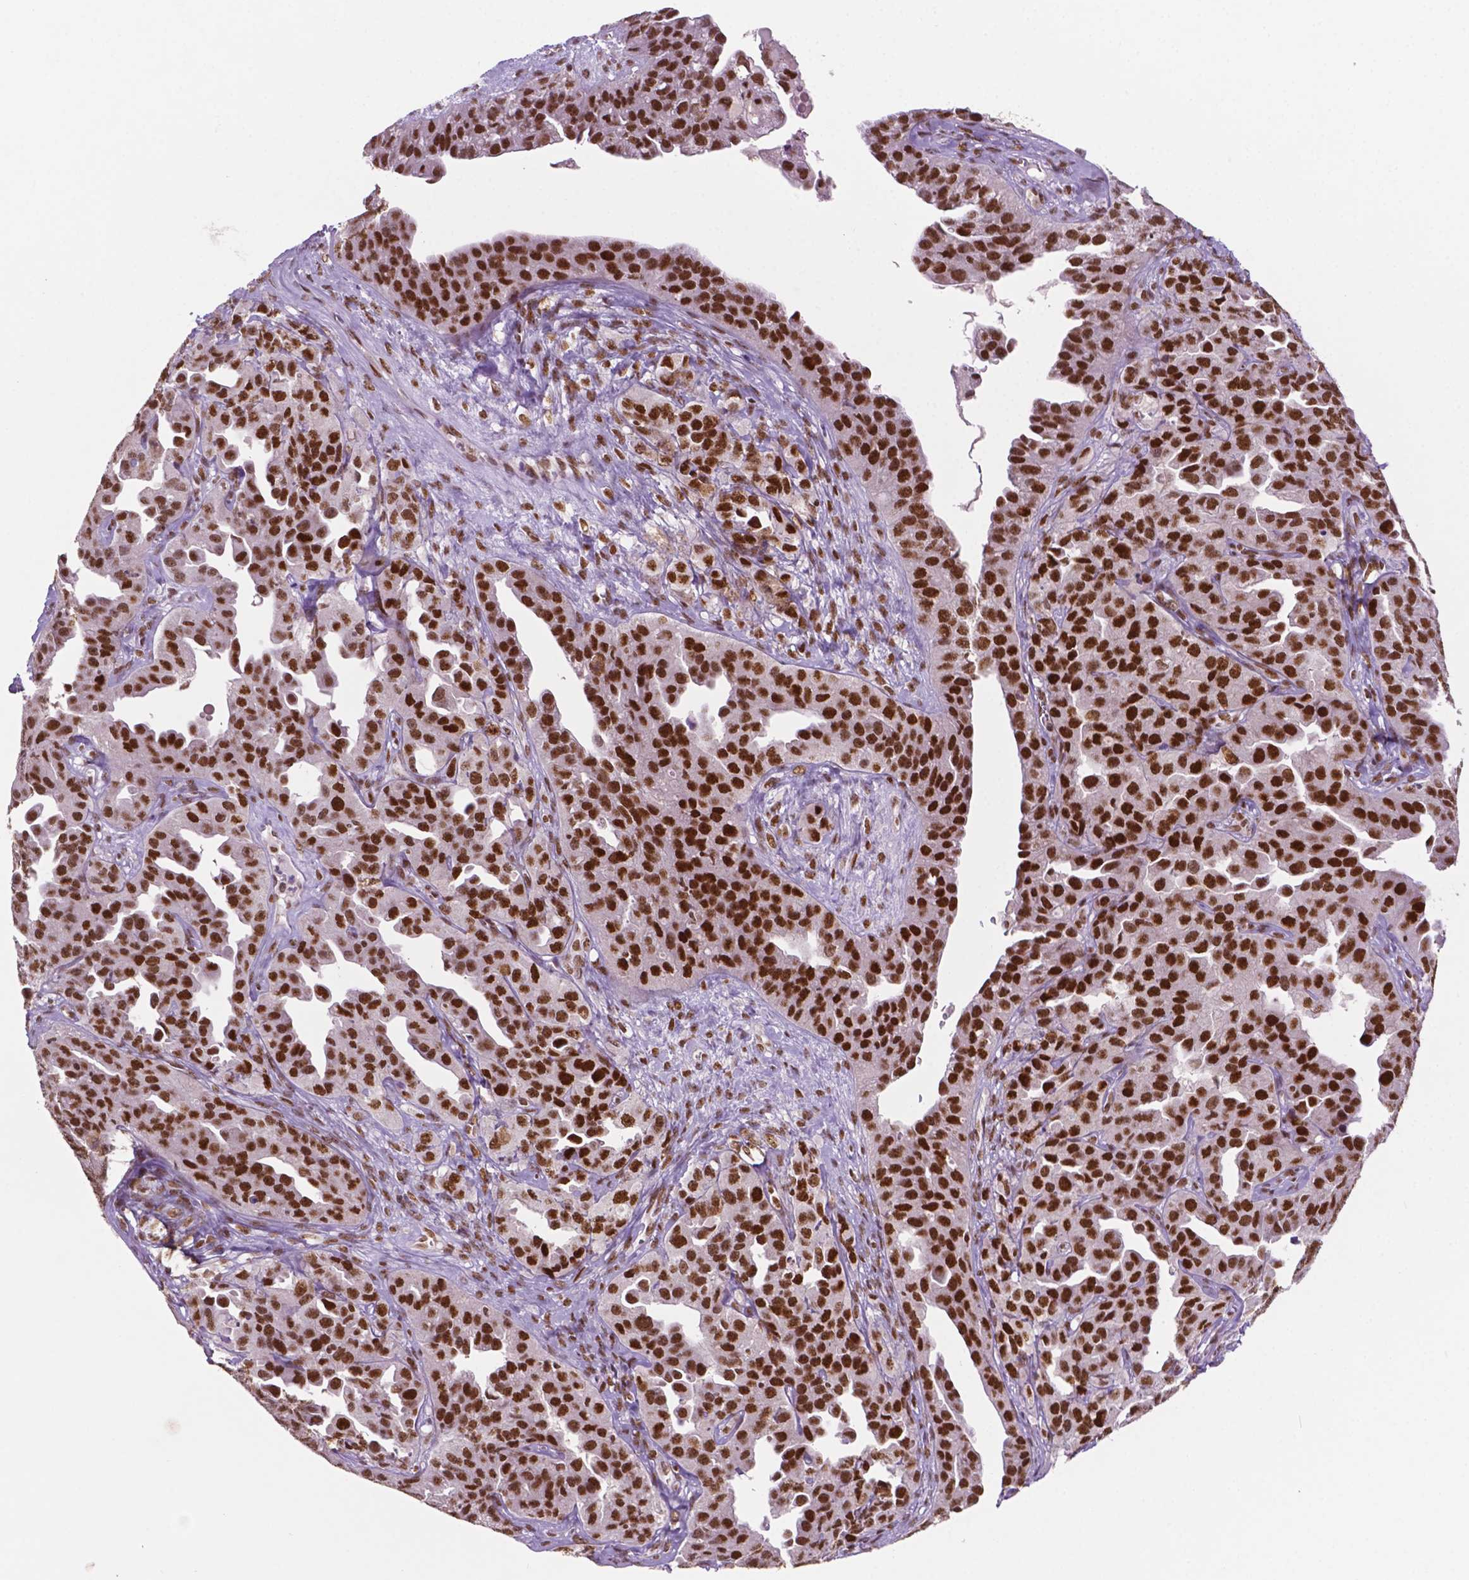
{"staining": {"intensity": "strong", "quantity": "25%-75%", "location": "nuclear"}, "tissue": "ovarian cancer", "cell_type": "Tumor cells", "image_type": "cancer", "snomed": [{"axis": "morphology", "description": "Cystadenocarcinoma, serous, NOS"}, {"axis": "topography", "description": "Ovary"}], "caption": "Immunohistochemical staining of human serous cystadenocarcinoma (ovarian) shows strong nuclear protein staining in about 25%-75% of tumor cells. (Stains: DAB (3,3'-diaminobenzidine) in brown, nuclei in blue, Microscopy: brightfield microscopy at high magnification).", "gene": "MLH1", "patient": {"sex": "female", "age": 75}}